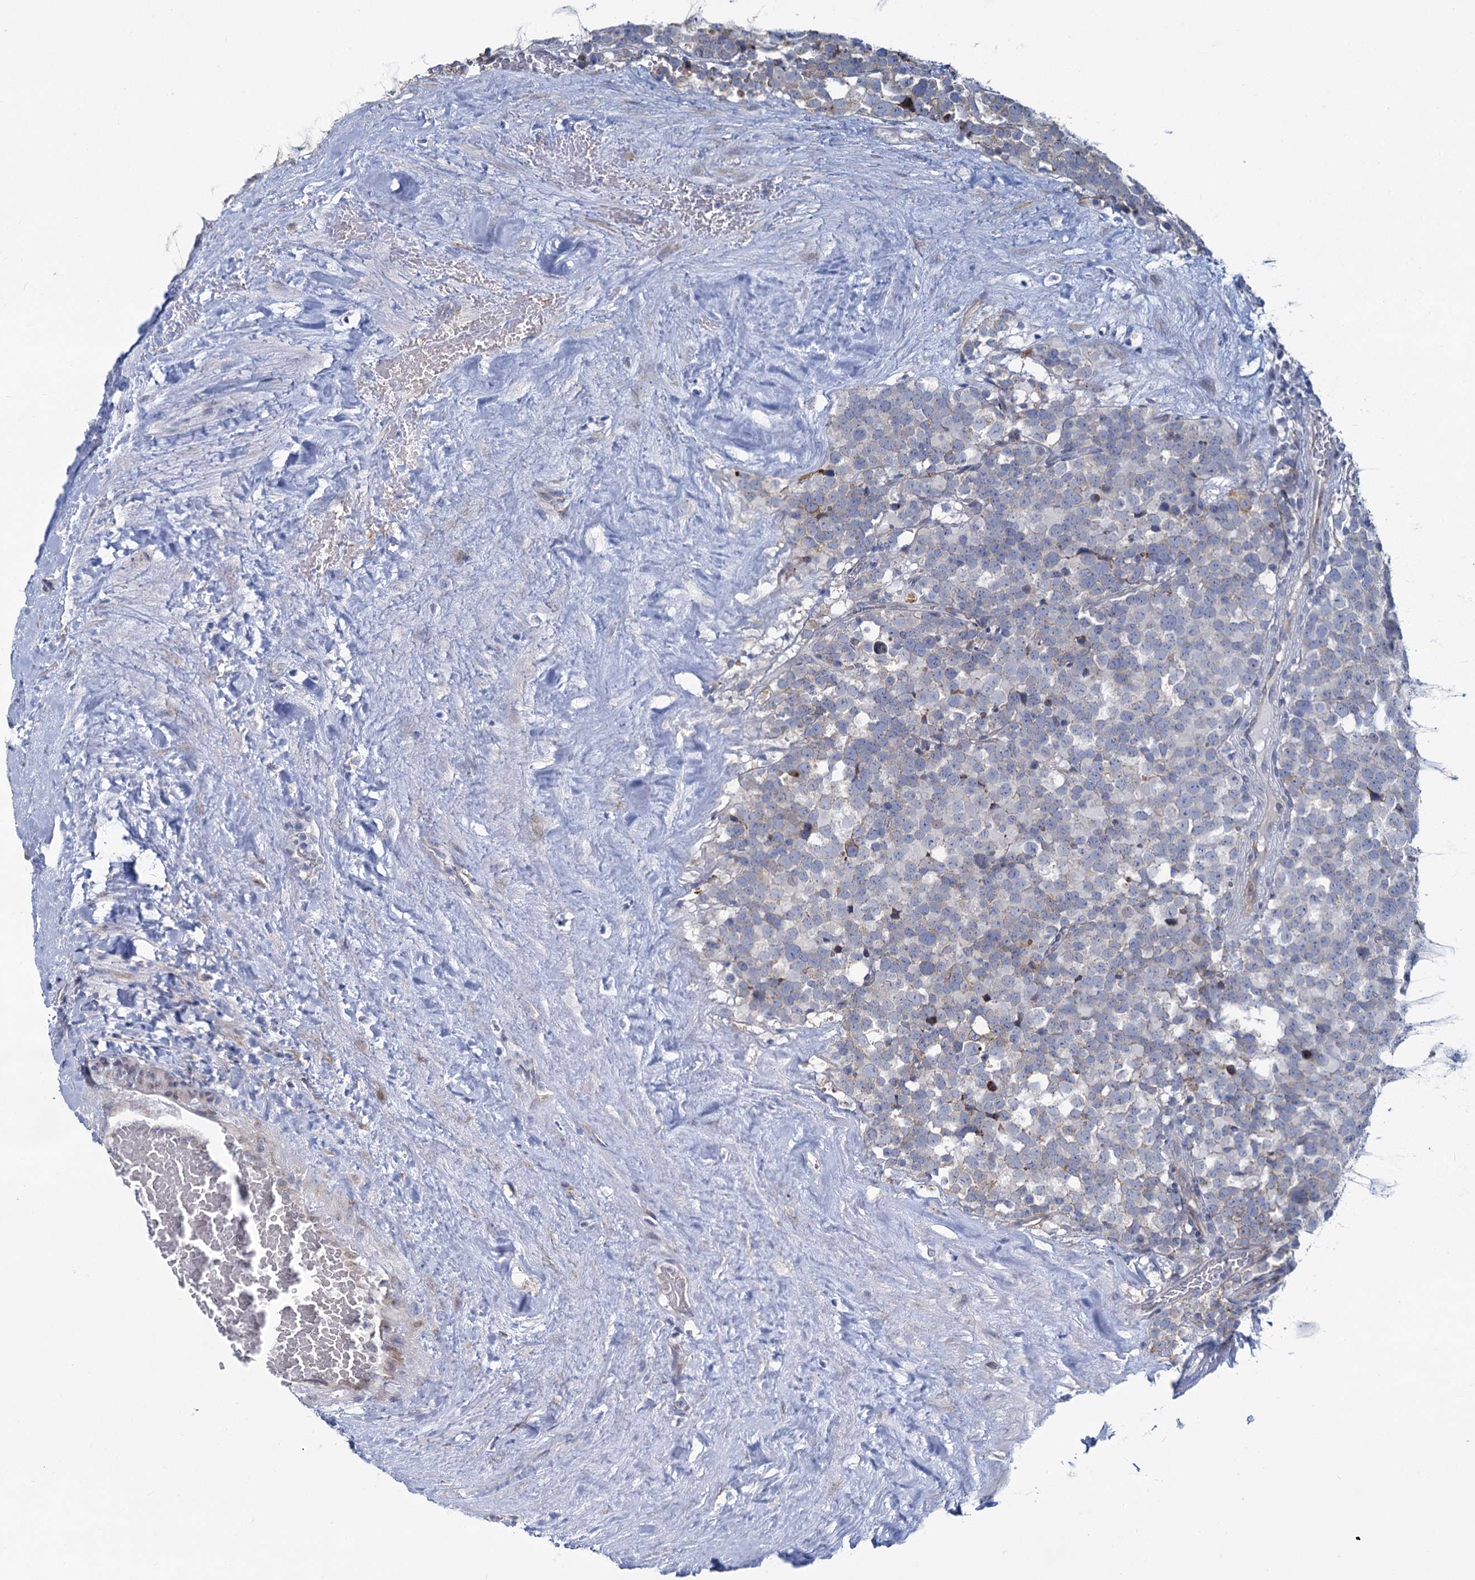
{"staining": {"intensity": "moderate", "quantity": "<25%", "location": "cytoplasmic/membranous"}, "tissue": "testis cancer", "cell_type": "Tumor cells", "image_type": "cancer", "snomed": [{"axis": "morphology", "description": "Seminoma, NOS"}, {"axis": "topography", "description": "Testis"}], "caption": "Tumor cells exhibit low levels of moderate cytoplasmic/membranous positivity in about <25% of cells in human testis cancer (seminoma). (DAB = brown stain, brightfield microscopy at high magnification).", "gene": "PRSS35", "patient": {"sex": "male", "age": 71}}